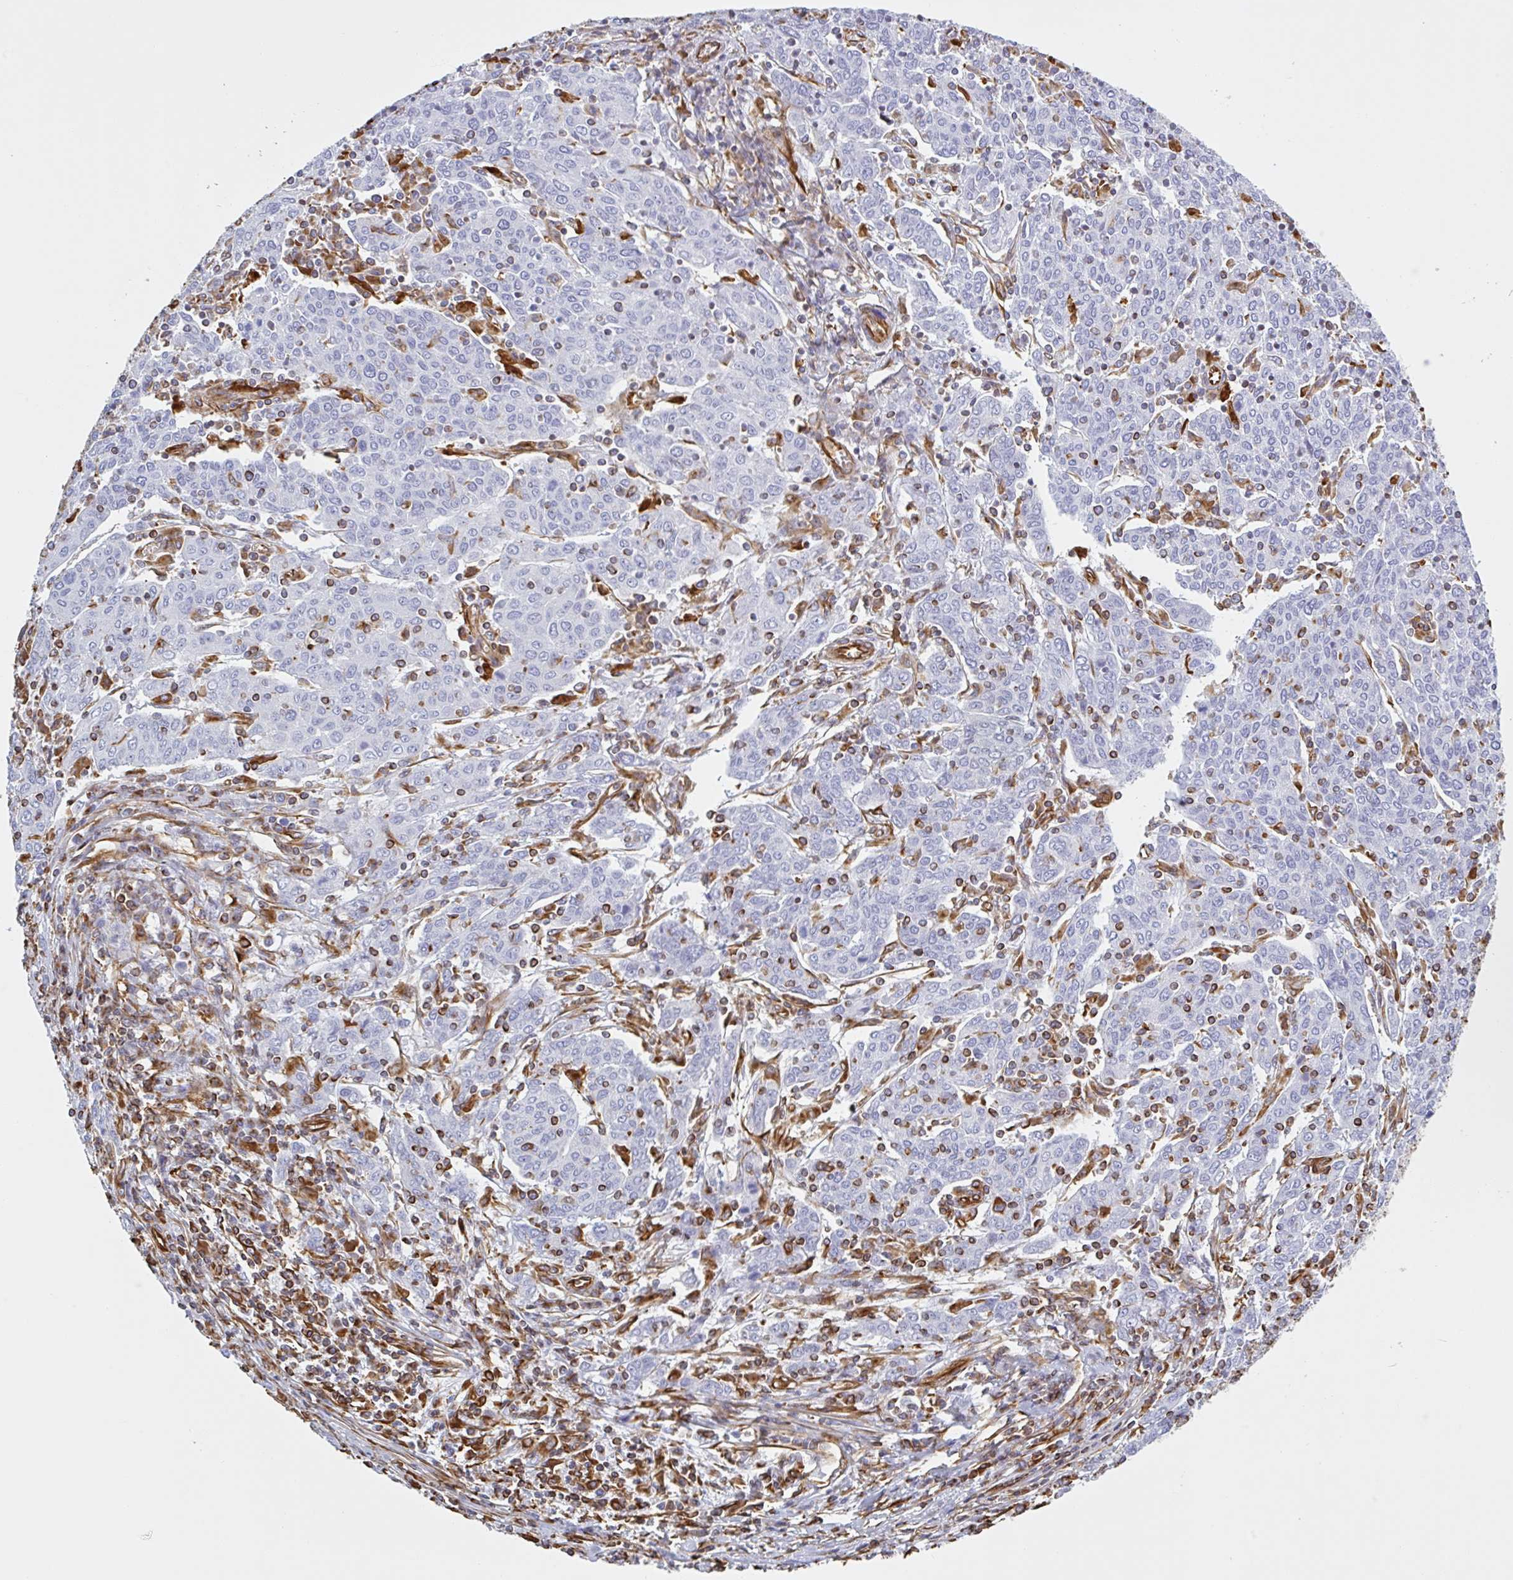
{"staining": {"intensity": "negative", "quantity": "none", "location": "none"}, "tissue": "cervical cancer", "cell_type": "Tumor cells", "image_type": "cancer", "snomed": [{"axis": "morphology", "description": "Squamous cell carcinoma, NOS"}, {"axis": "topography", "description": "Cervix"}], "caption": "A high-resolution micrograph shows immunohistochemistry staining of cervical cancer, which exhibits no significant positivity in tumor cells.", "gene": "PPFIA1", "patient": {"sex": "female", "age": 67}}